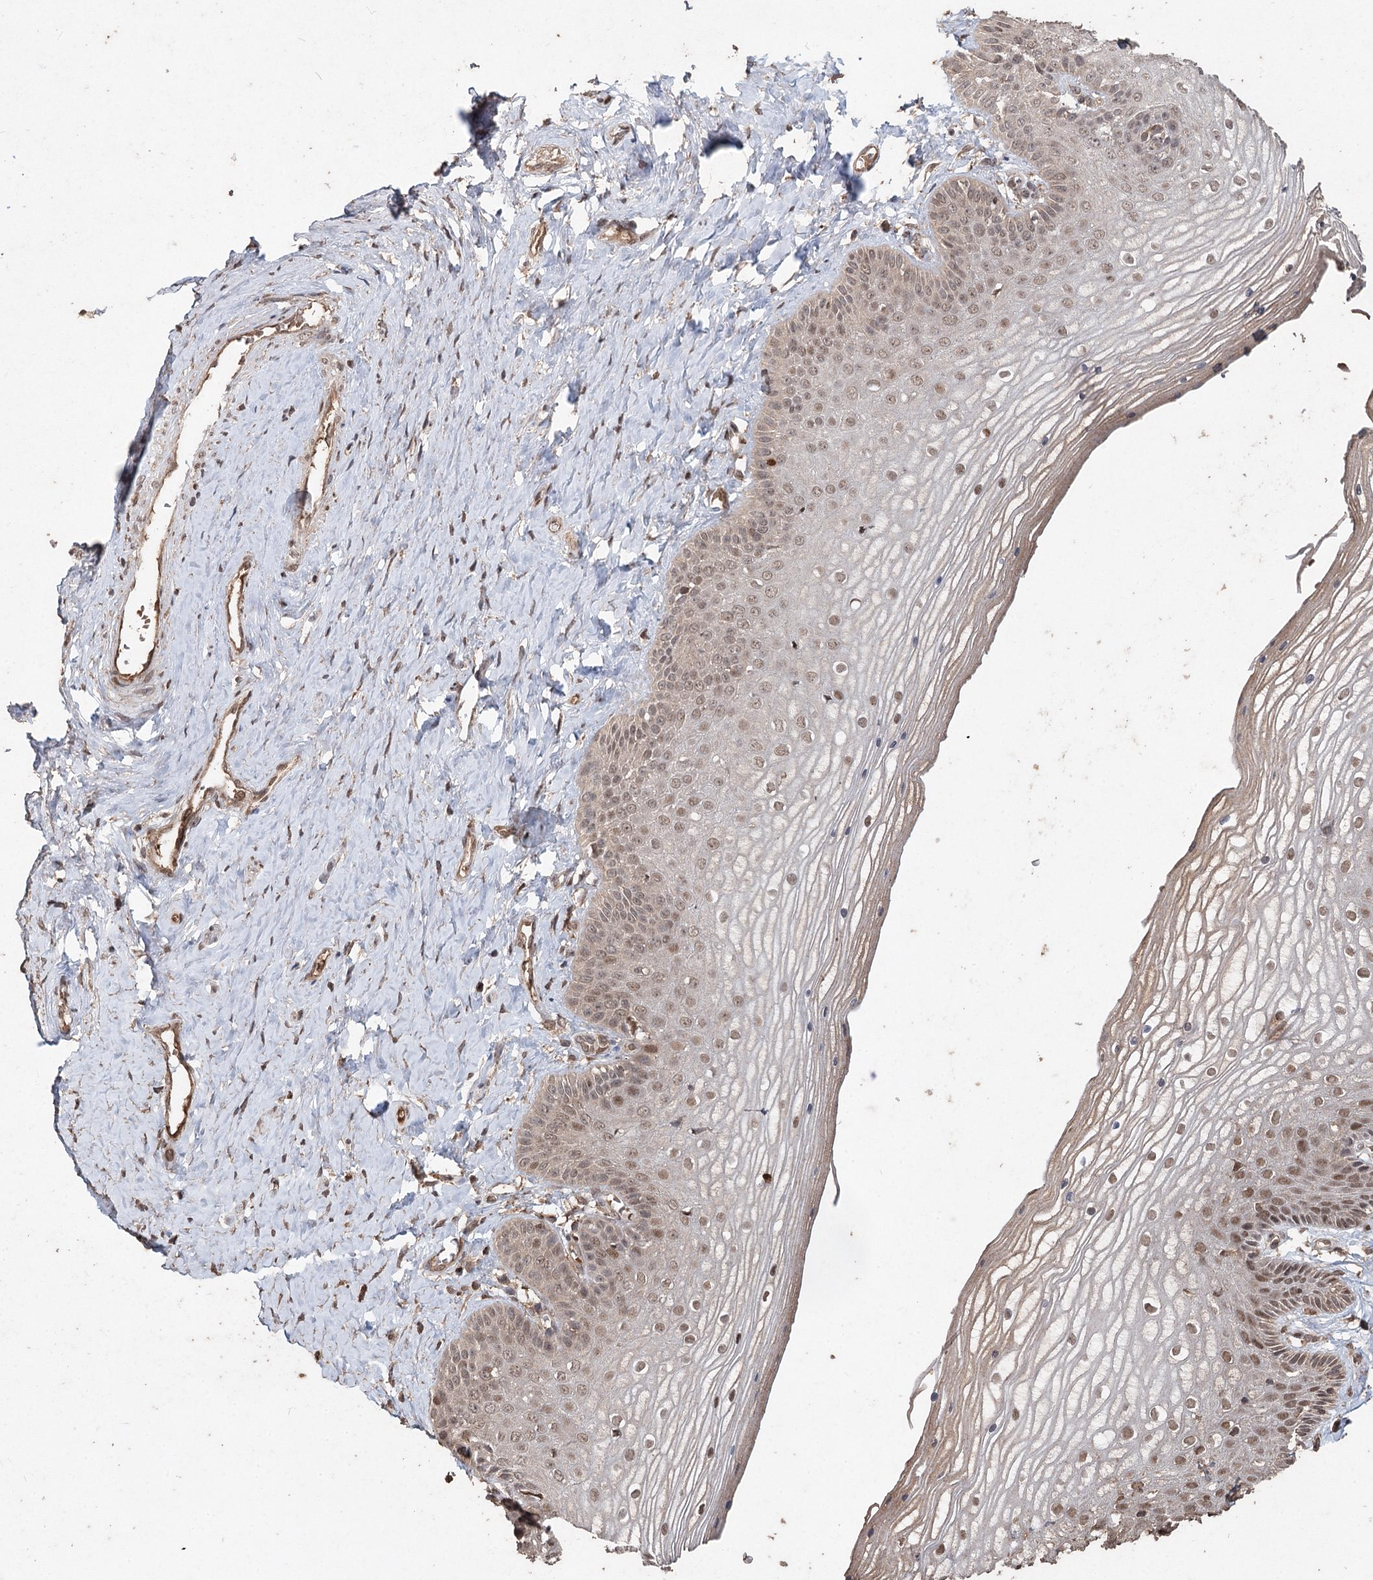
{"staining": {"intensity": "moderate", "quantity": "25%-75%", "location": "nuclear"}, "tissue": "vagina", "cell_type": "Squamous epithelial cells", "image_type": "normal", "snomed": [{"axis": "morphology", "description": "Normal tissue, NOS"}, {"axis": "topography", "description": "Vagina"}, {"axis": "topography", "description": "Cervix"}], "caption": "This is a photomicrograph of immunohistochemistry (IHC) staining of unremarkable vagina, which shows moderate positivity in the nuclear of squamous epithelial cells.", "gene": "FBXO7", "patient": {"sex": "female", "age": 40}}